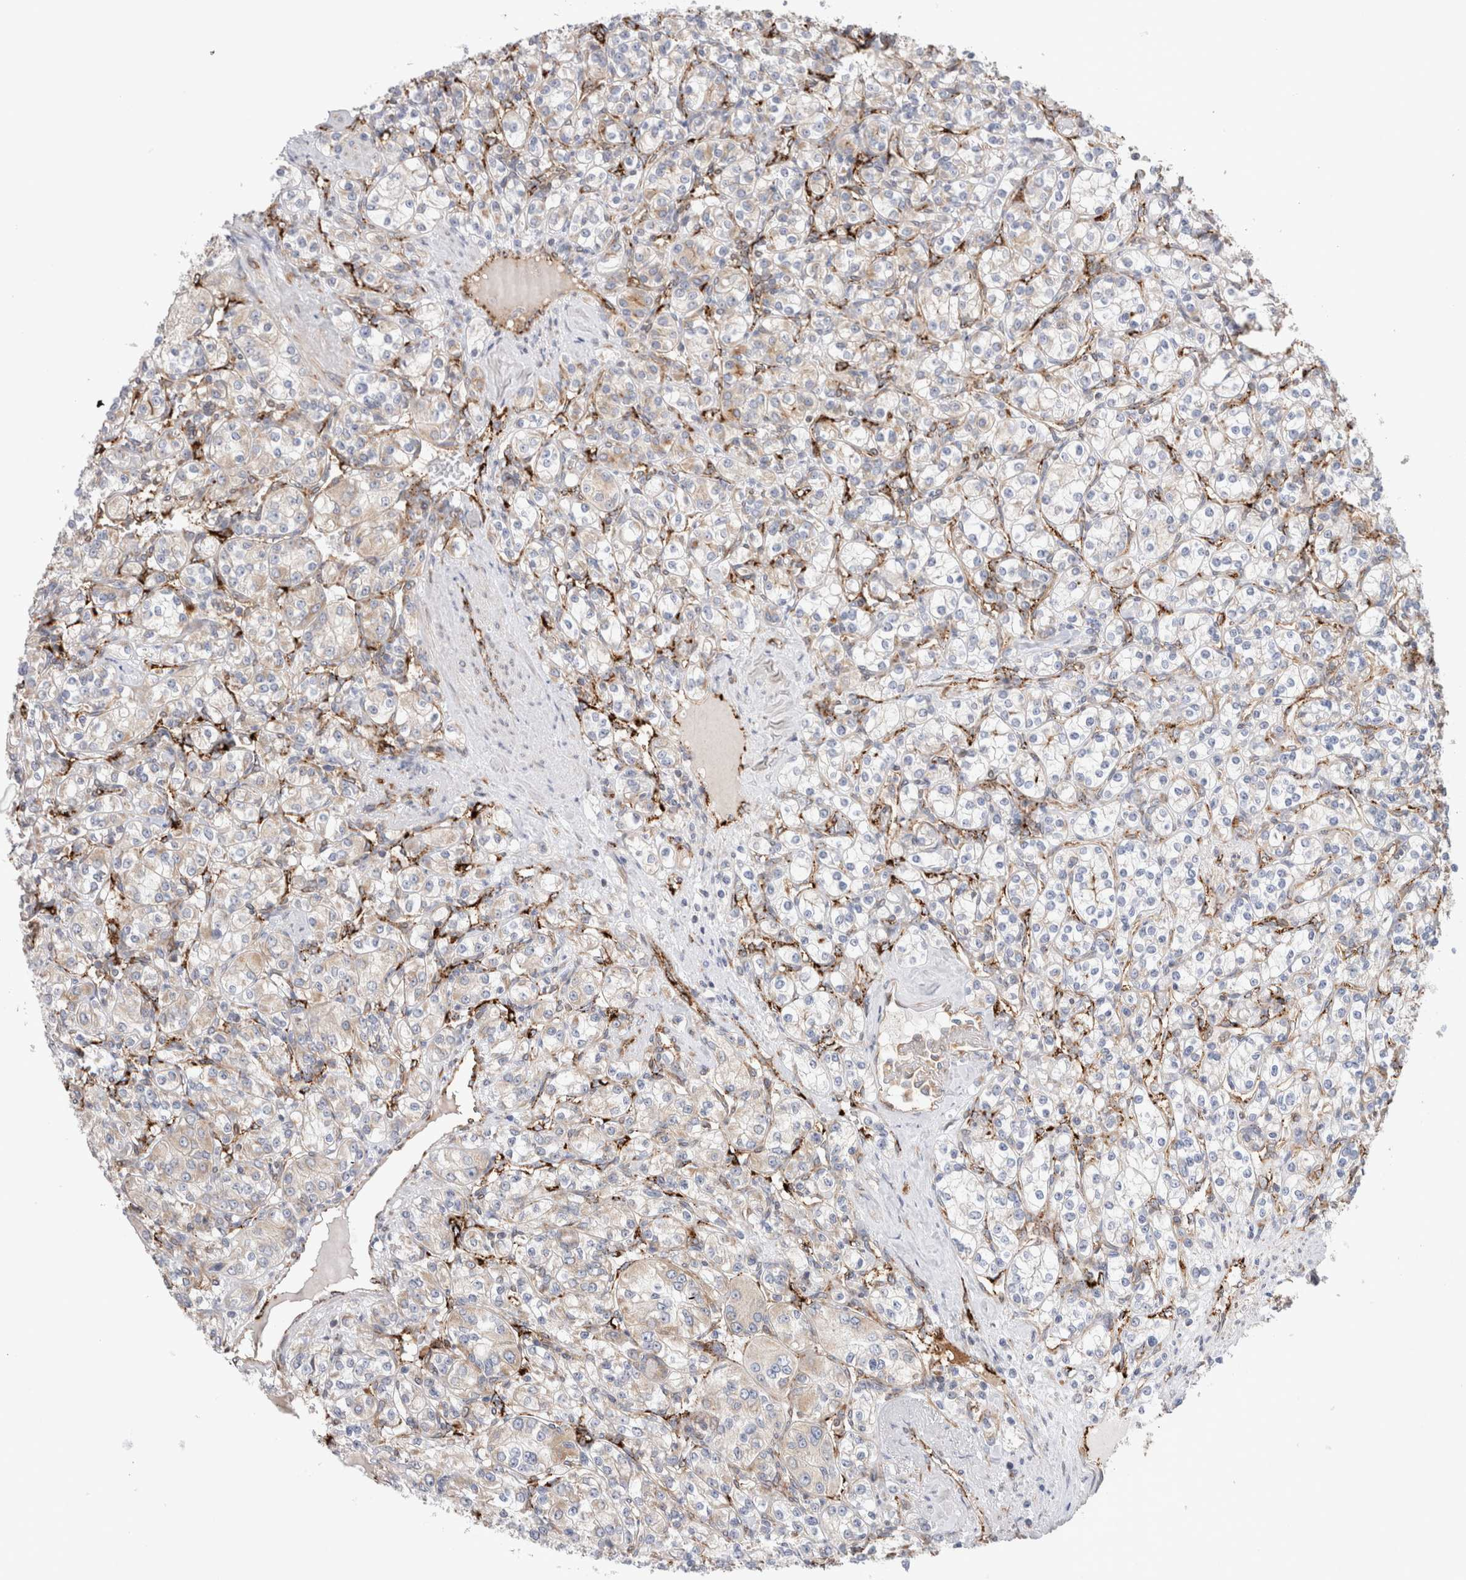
{"staining": {"intensity": "weak", "quantity": "25%-75%", "location": "cytoplasmic/membranous"}, "tissue": "renal cancer", "cell_type": "Tumor cells", "image_type": "cancer", "snomed": [{"axis": "morphology", "description": "Adenocarcinoma, NOS"}, {"axis": "topography", "description": "Kidney"}], "caption": "Tumor cells display low levels of weak cytoplasmic/membranous positivity in about 25%-75% of cells in renal adenocarcinoma.", "gene": "CNPY4", "patient": {"sex": "male", "age": 77}}